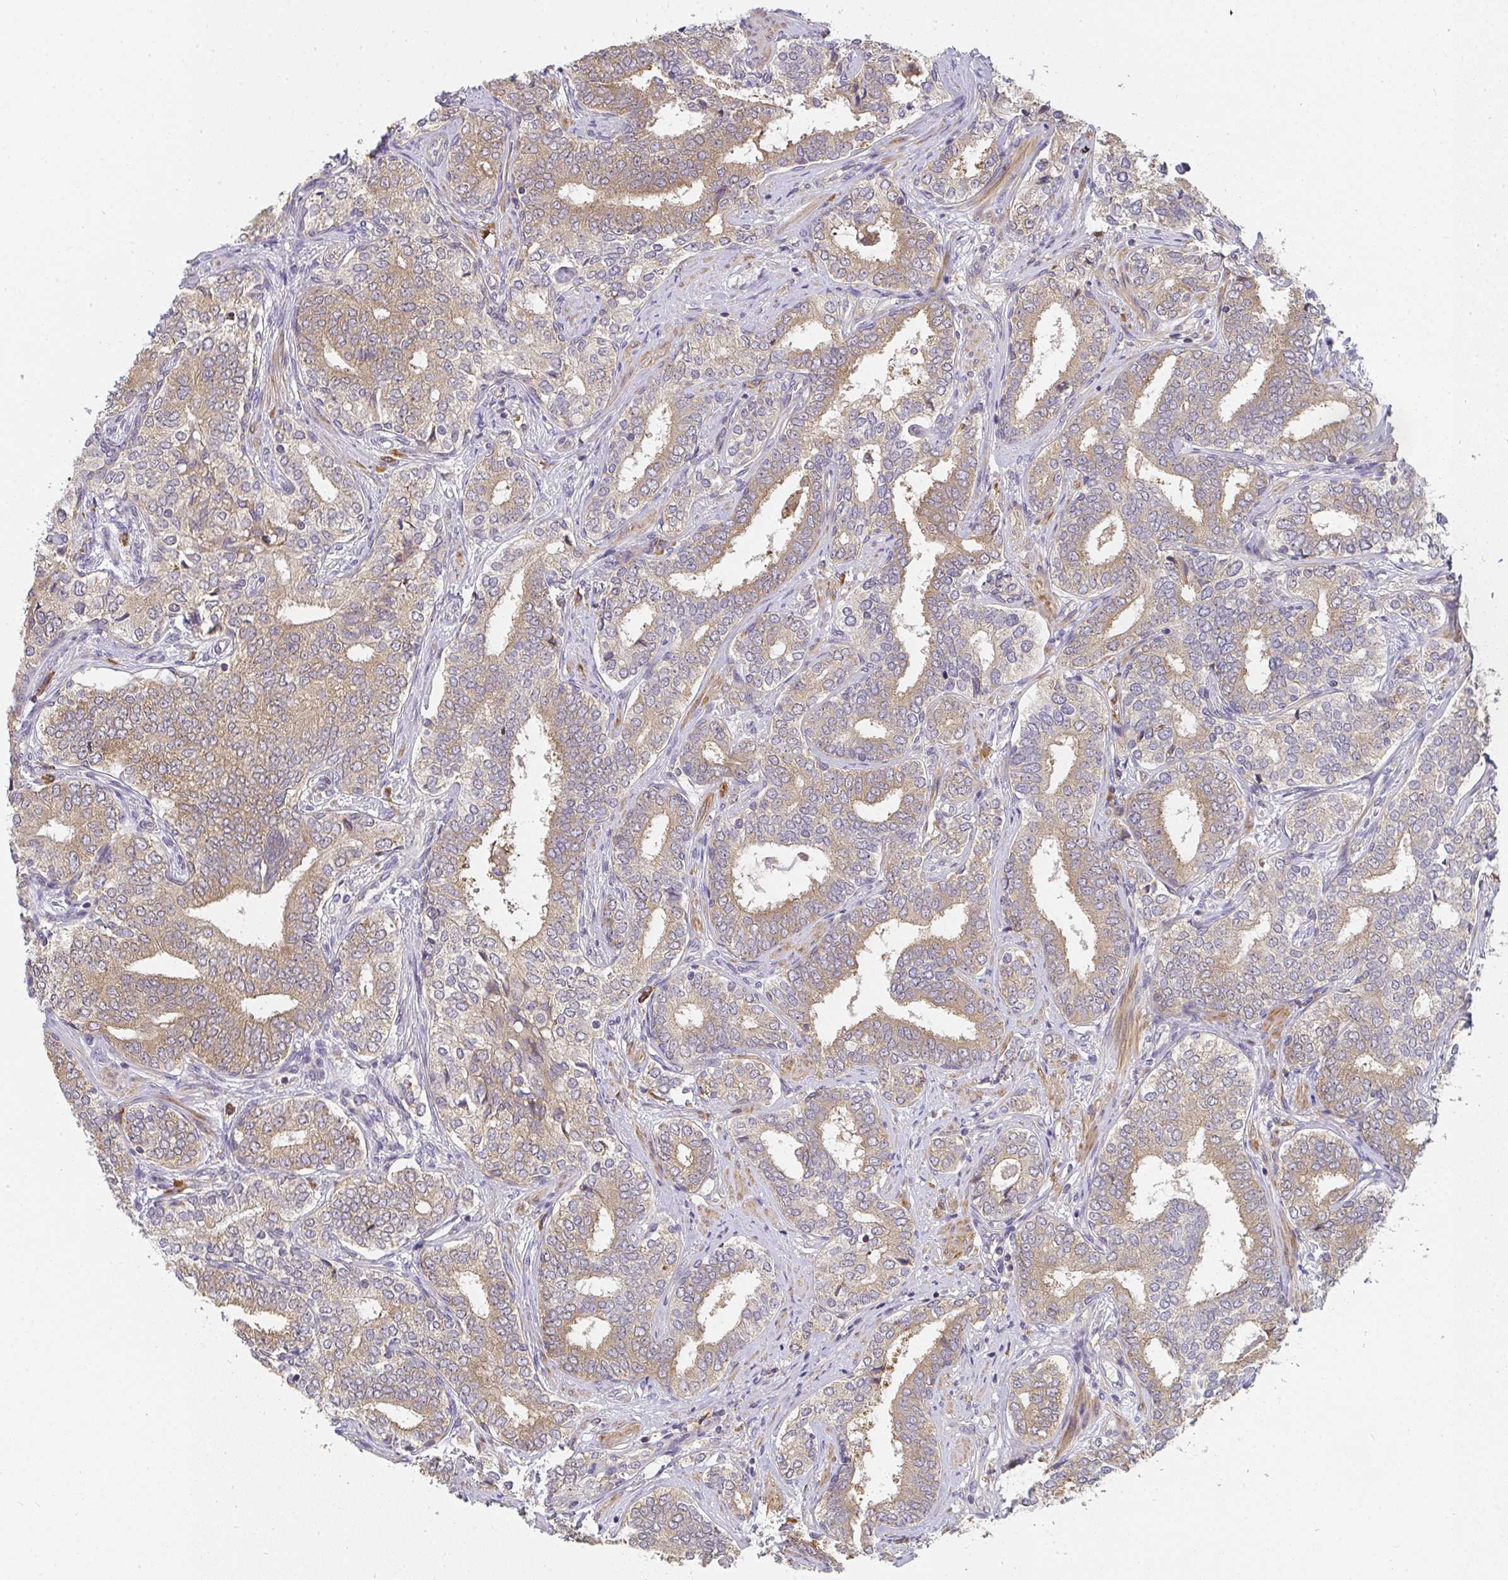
{"staining": {"intensity": "weak", "quantity": ">75%", "location": "cytoplasmic/membranous"}, "tissue": "prostate cancer", "cell_type": "Tumor cells", "image_type": "cancer", "snomed": [{"axis": "morphology", "description": "Adenocarcinoma, High grade"}, {"axis": "topography", "description": "Prostate"}], "caption": "Tumor cells reveal low levels of weak cytoplasmic/membranous staining in approximately >75% of cells in prostate cancer.", "gene": "SLC35B3", "patient": {"sex": "male", "age": 72}}